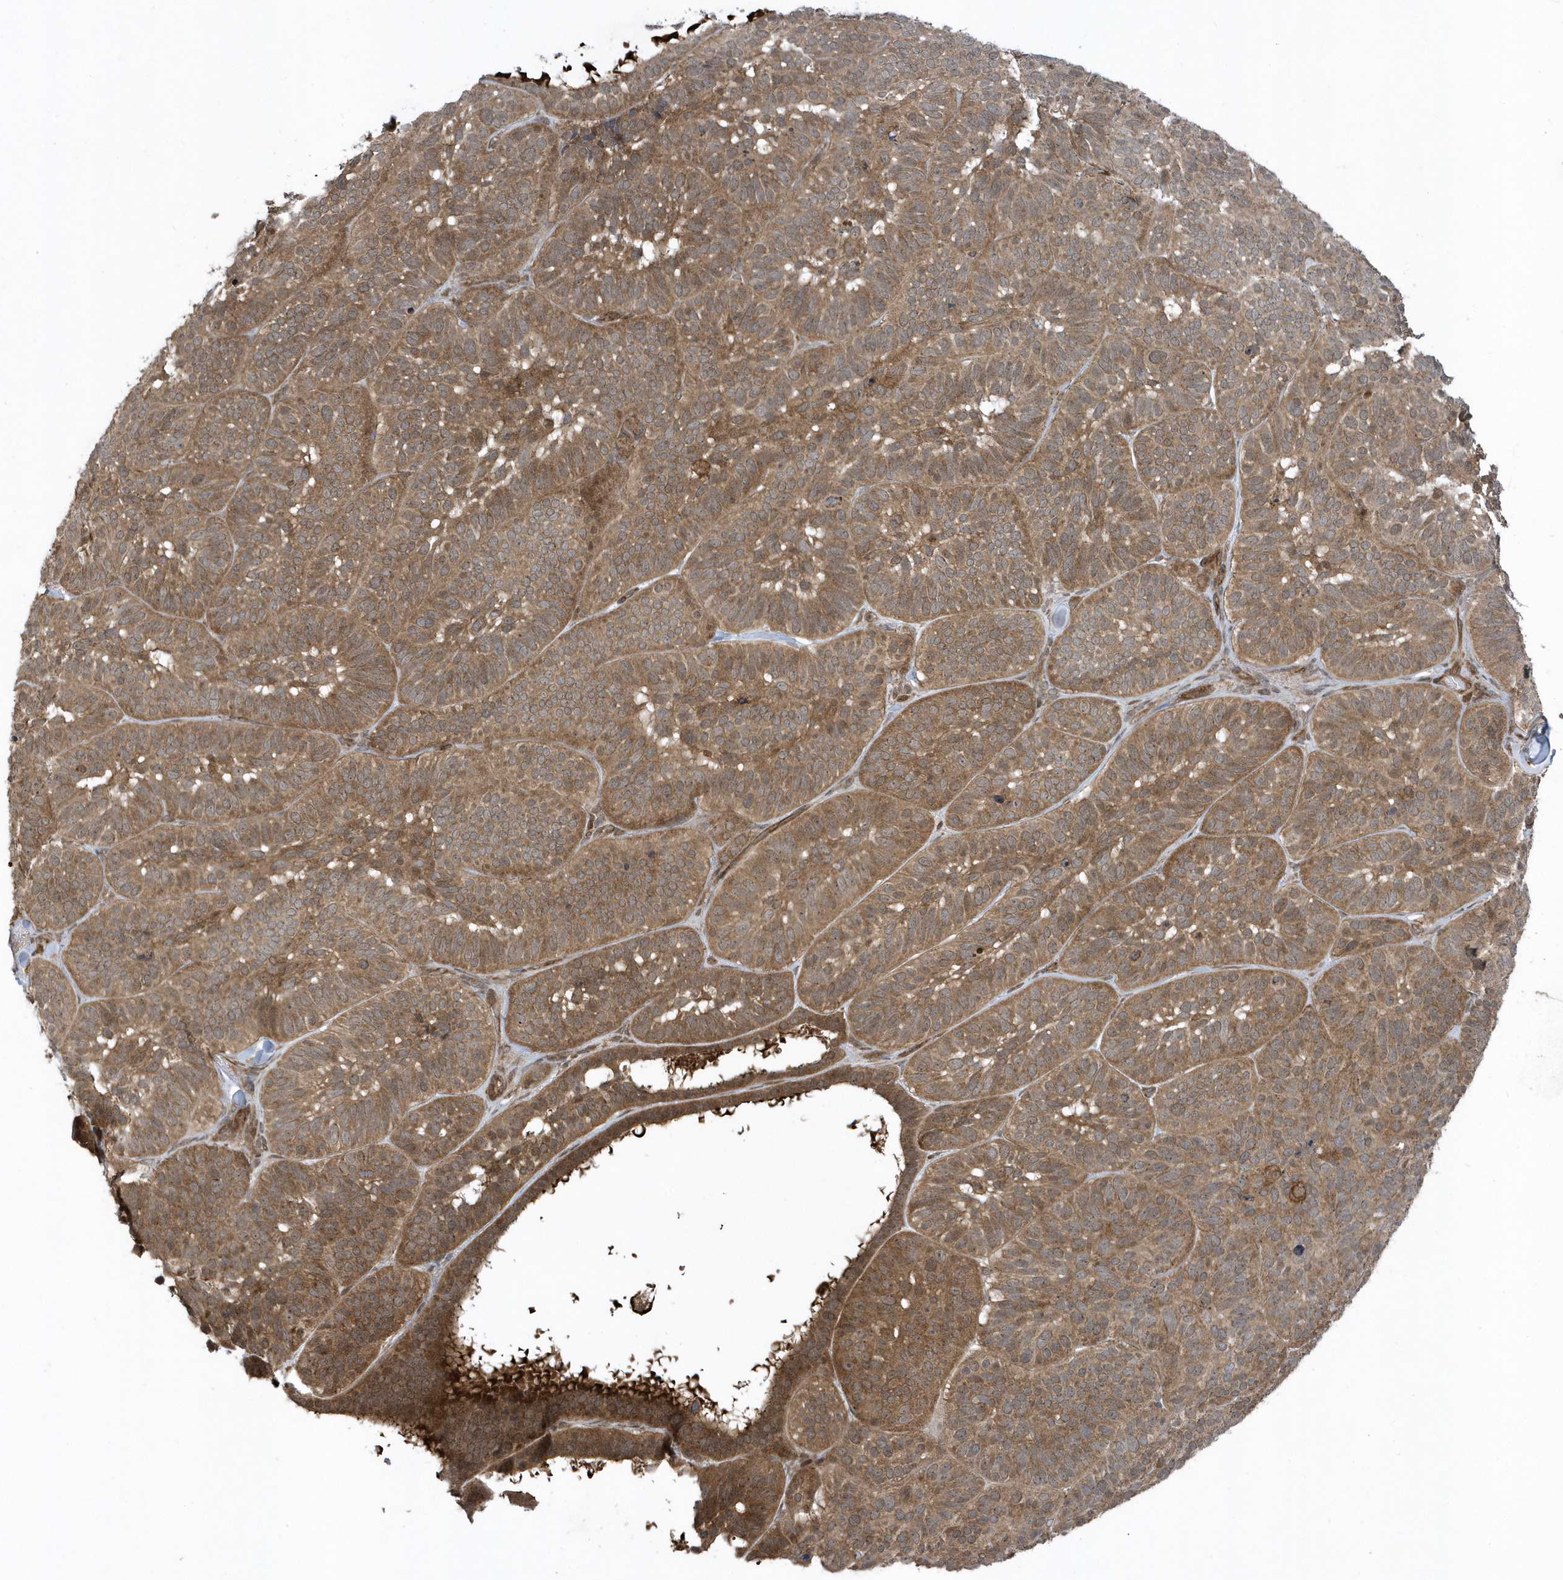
{"staining": {"intensity": "moderate", "quantity": ">75%", "location": "cytoplasmic/membranous"}, "tissue": "skin cancer", "cell_type": "Tumor cells", "image_type": "cancer", "snomed": [{"axis": "morphology", "description": "Basal cell carcinoma"}, {"axis": "topography", "description": "Skin"}], "caption": "An IHC photomicrograph of tumor tissue is shown. Protein staining in brown highlights moderate cytoplasmic/membranous positivity in basal cell carcinoma (skin) within tumor cells.", "gene": "STAMBP", "patient": {"sex": "male", "age": 62}}